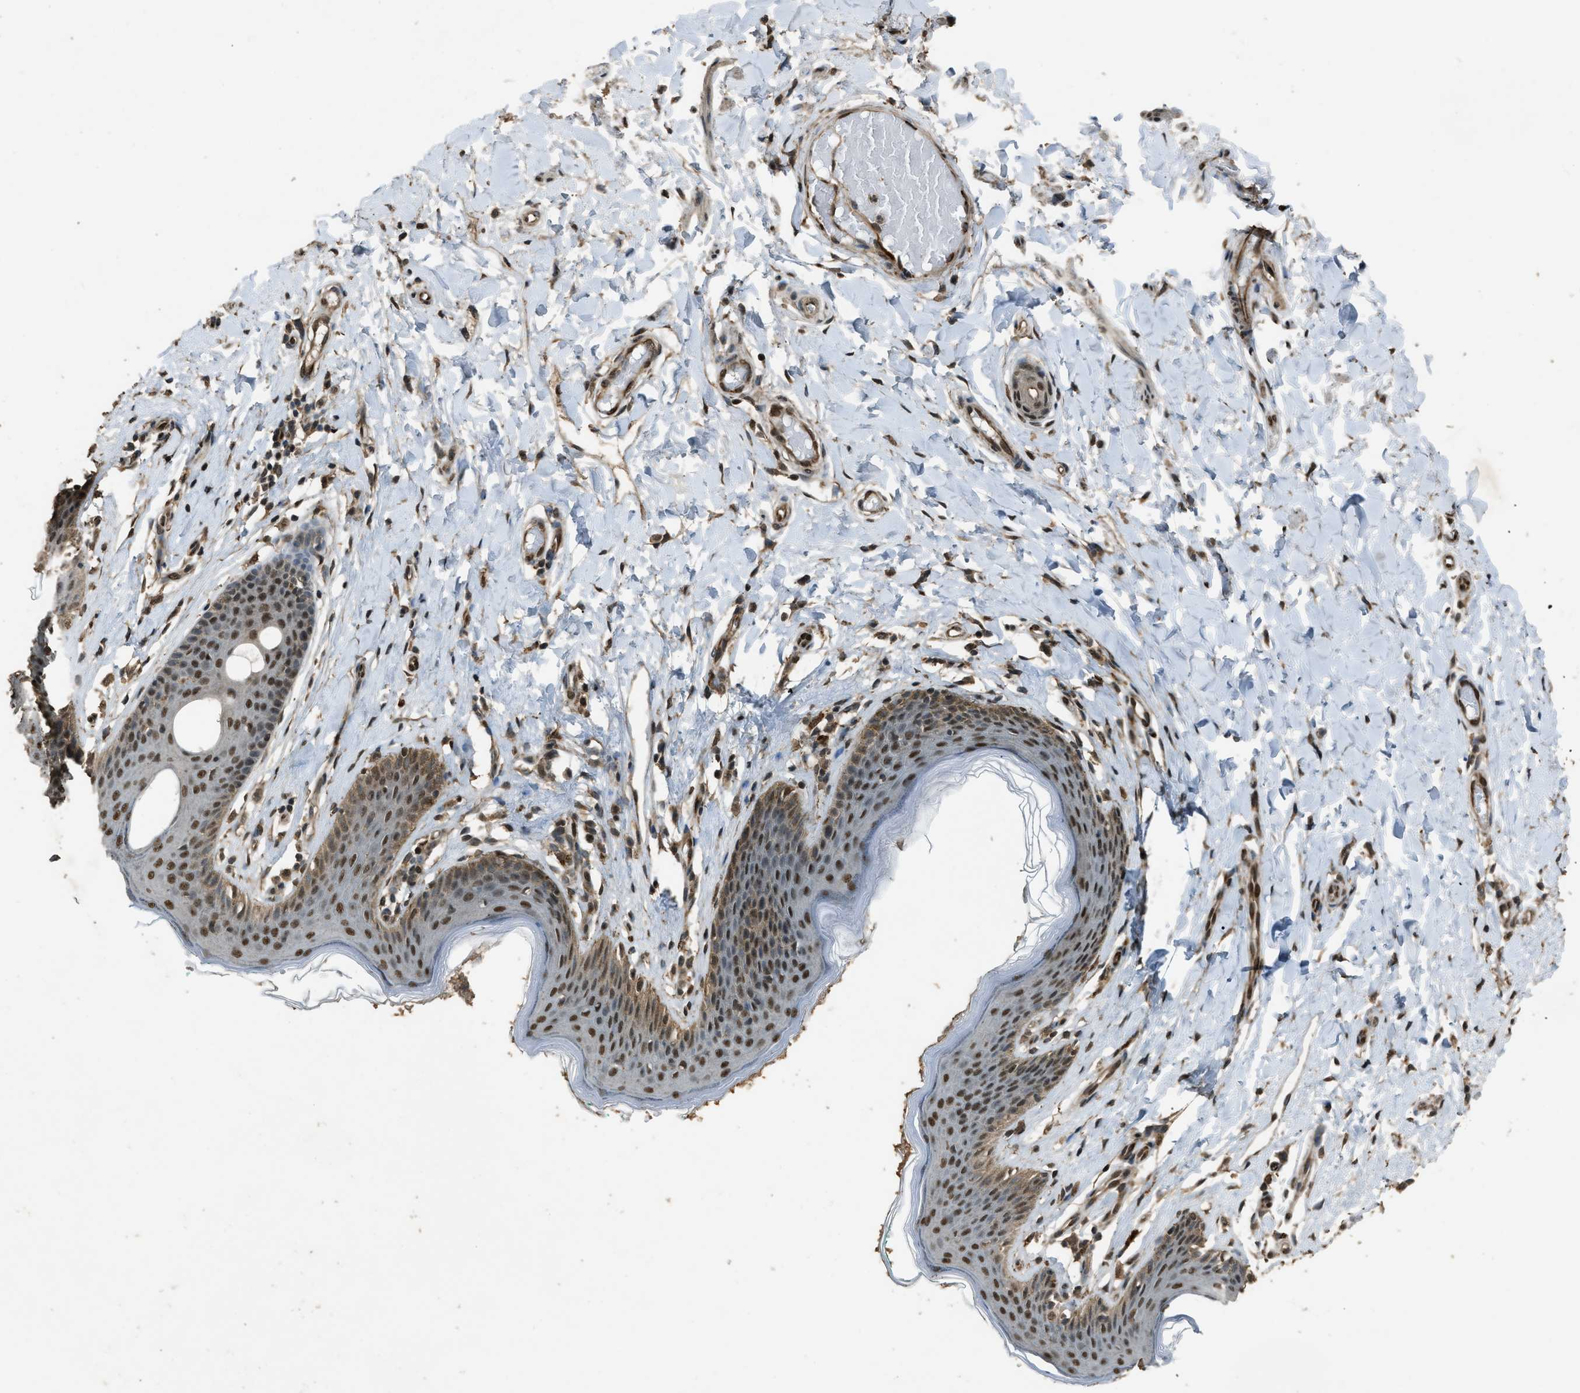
{"staining": {"intensity": "strong", "quantity": ">75%", "location": "cytoplasmic/membranous,nuclear"}, "tissue": "skin", "cell_type": "Epidermal cells", "image_type": "normal", "snomed": [{"axis": "morphology", "description": "Normal tissue, NOS"}, {"axis": "topography", "description": "Vulva"}], "caption": "Approximately >75% of epidermal cells in benign human skin exhibit strong cytoplasmic/membranous,nuclear protein staining as visualized by brown immunohistochemical staining.", "gene": "SERTAD2", "patient": {"sex": "female", "age": 66}}